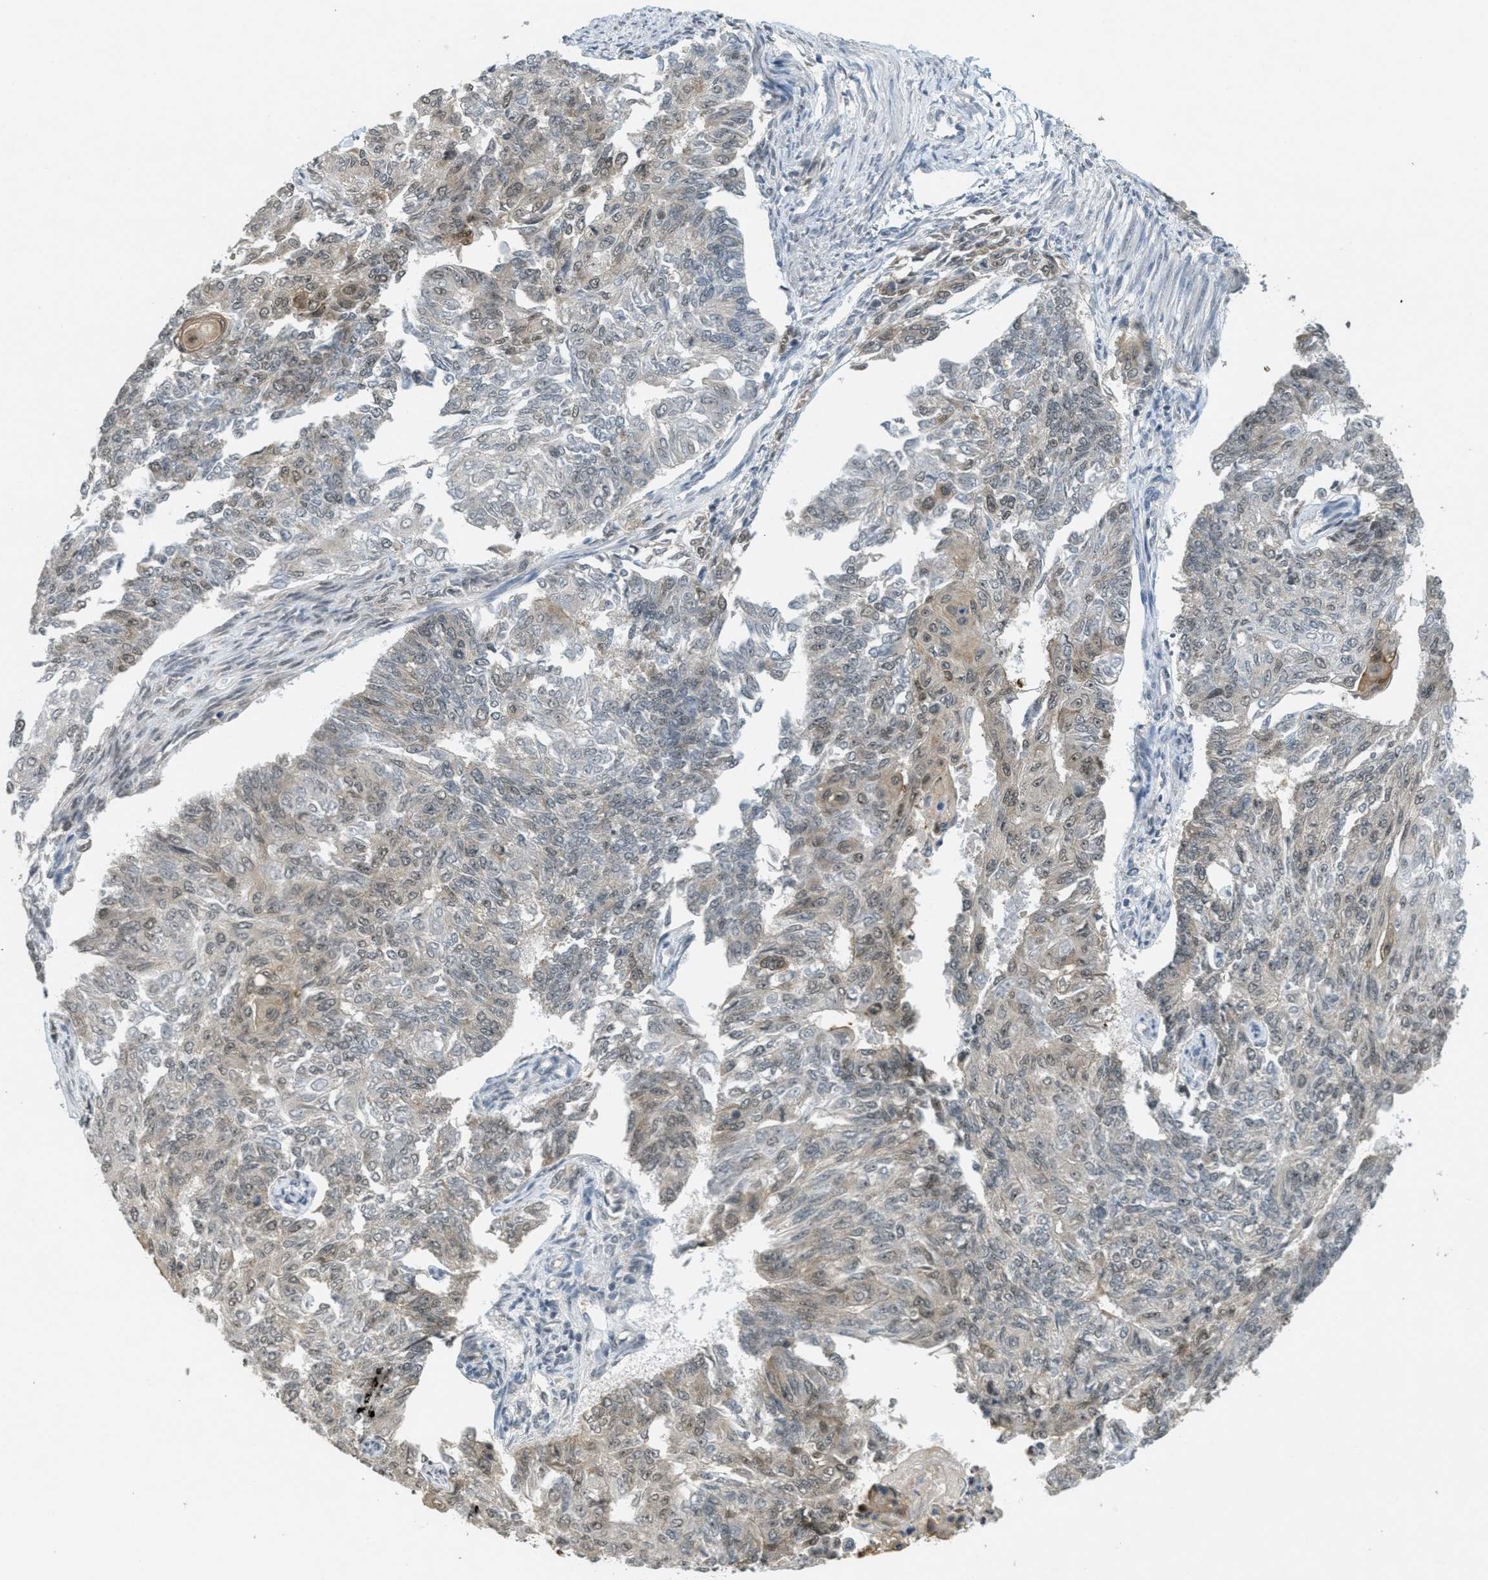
{"staining": {"intensity": "moderate", "quantity": "<25%", "location": "cytoplasmic/membranous,nuclear"}, "tissue": "endometrial cancer", "cell_type": "Tumor cells", "image_type": "cancer", "snomed": [{"axis": "morphology", "description": "Adenocarcinoma, NOS"}, {"axis": "topography", "description": "Endometrium"}], "caption": "Protein expression analysis of human endometrial cancer (adenocarcinoma) reveals moderate cytoplasmic/membranous and nuclear staining in approximately <25% of tumor cells. (DAB IHC, brown staining for protein, blue staining for nuclei).", "gene": "DNAJB1", "patient": {"sex": "female", "age": 32}}